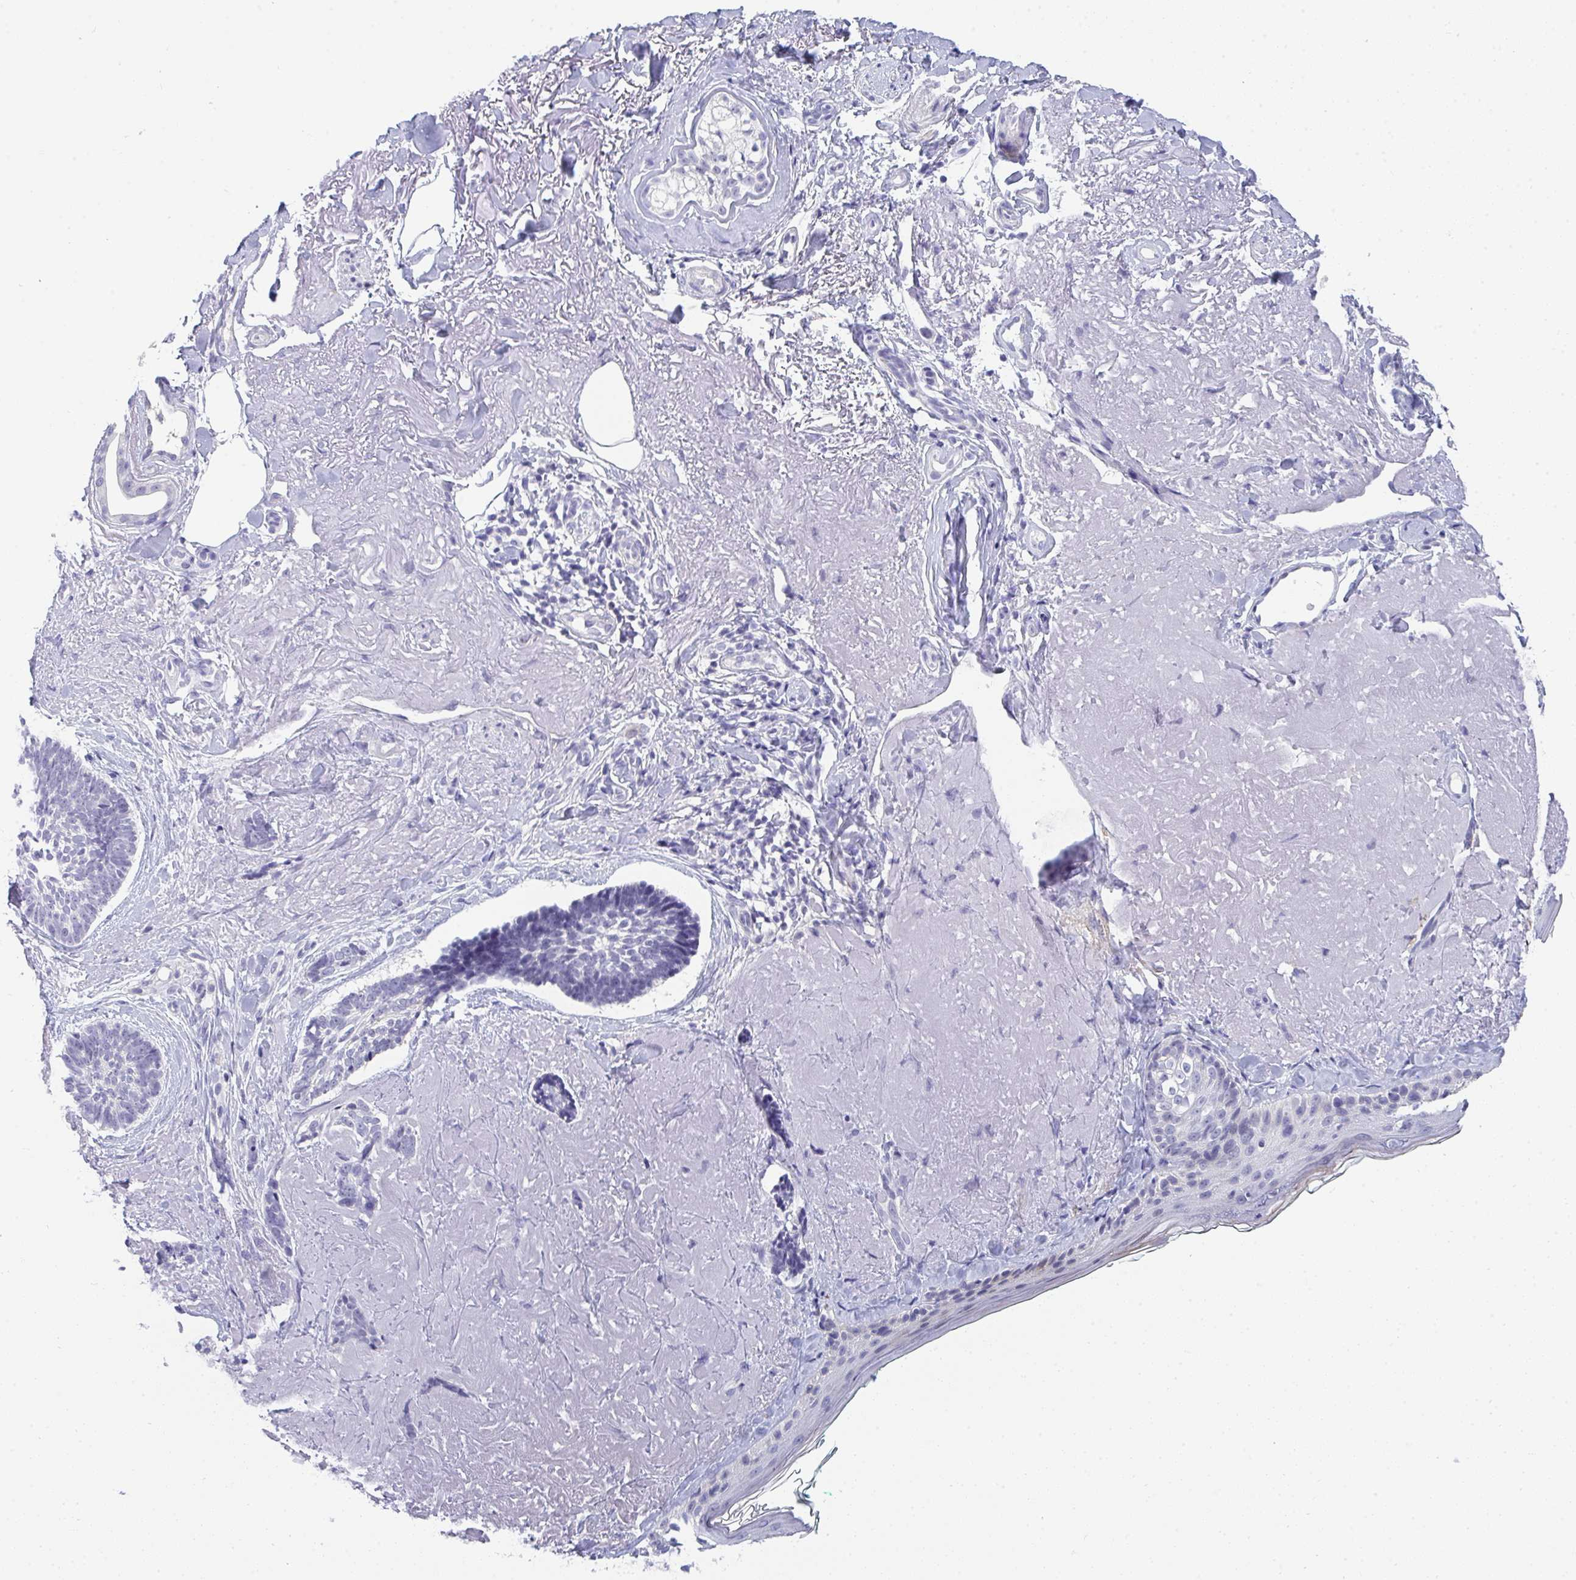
{"staining": {"intensity": "negative", "quantity": "none", "location": "none"}, "tissue": "skin cancer", "cell_type": "Tumor cells", "image_type": "cancer", "snomed": [{"axis": "morphology", "description": "Basal cell carcinoma"}, {"axis": "topography", "description": "Skin"}, {"axis": "topography", "description": "Skin of face"}, {"axis": "topography", "description": "Skin of nose"}], "caption": "Tumor cells show no significant protein expression in basal cell carcinoma (skin).", "gene": "TMEM82", "patient": {"sex": "female", "age": 86}}